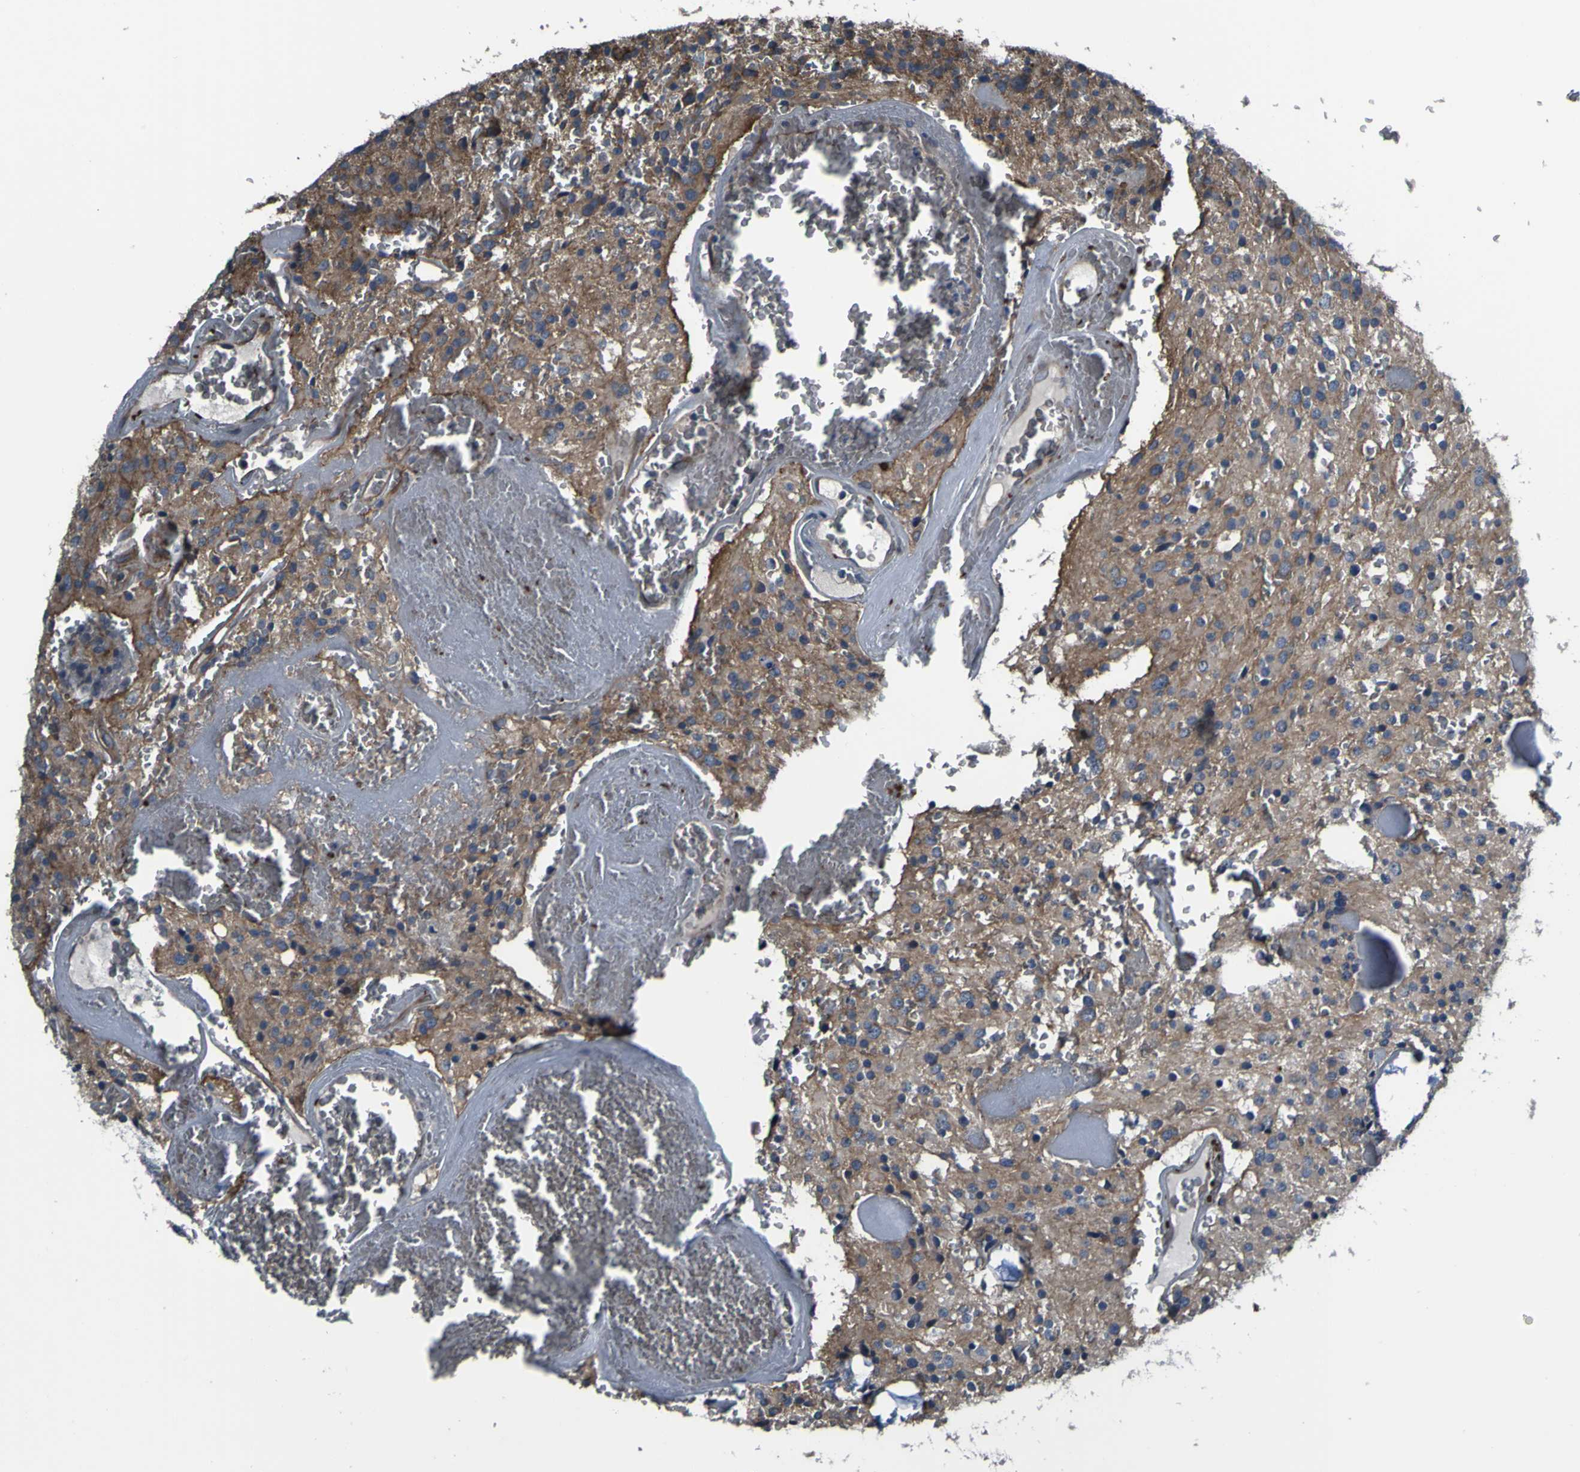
{"staining": {"intensity": "moderate", "quantity": ">75%", "location": "cytoplasmic/membranous"}, "tissue": "glioma", "cell_type": "Tumor cells", "image_type": "cancer", "snomed": [{"axis": "morphology", "description": "Glioma, malignant, Low grade"}, {"axis": "topography", "description": "Brain"}], "caption": "Protein expression analysis of glioma exhibits moderate cytoplasmic/membranous staining in about >75% of tumor cells.", "gene": "GRAMD1A", "patient": {"sex": "male", "age": 58}}